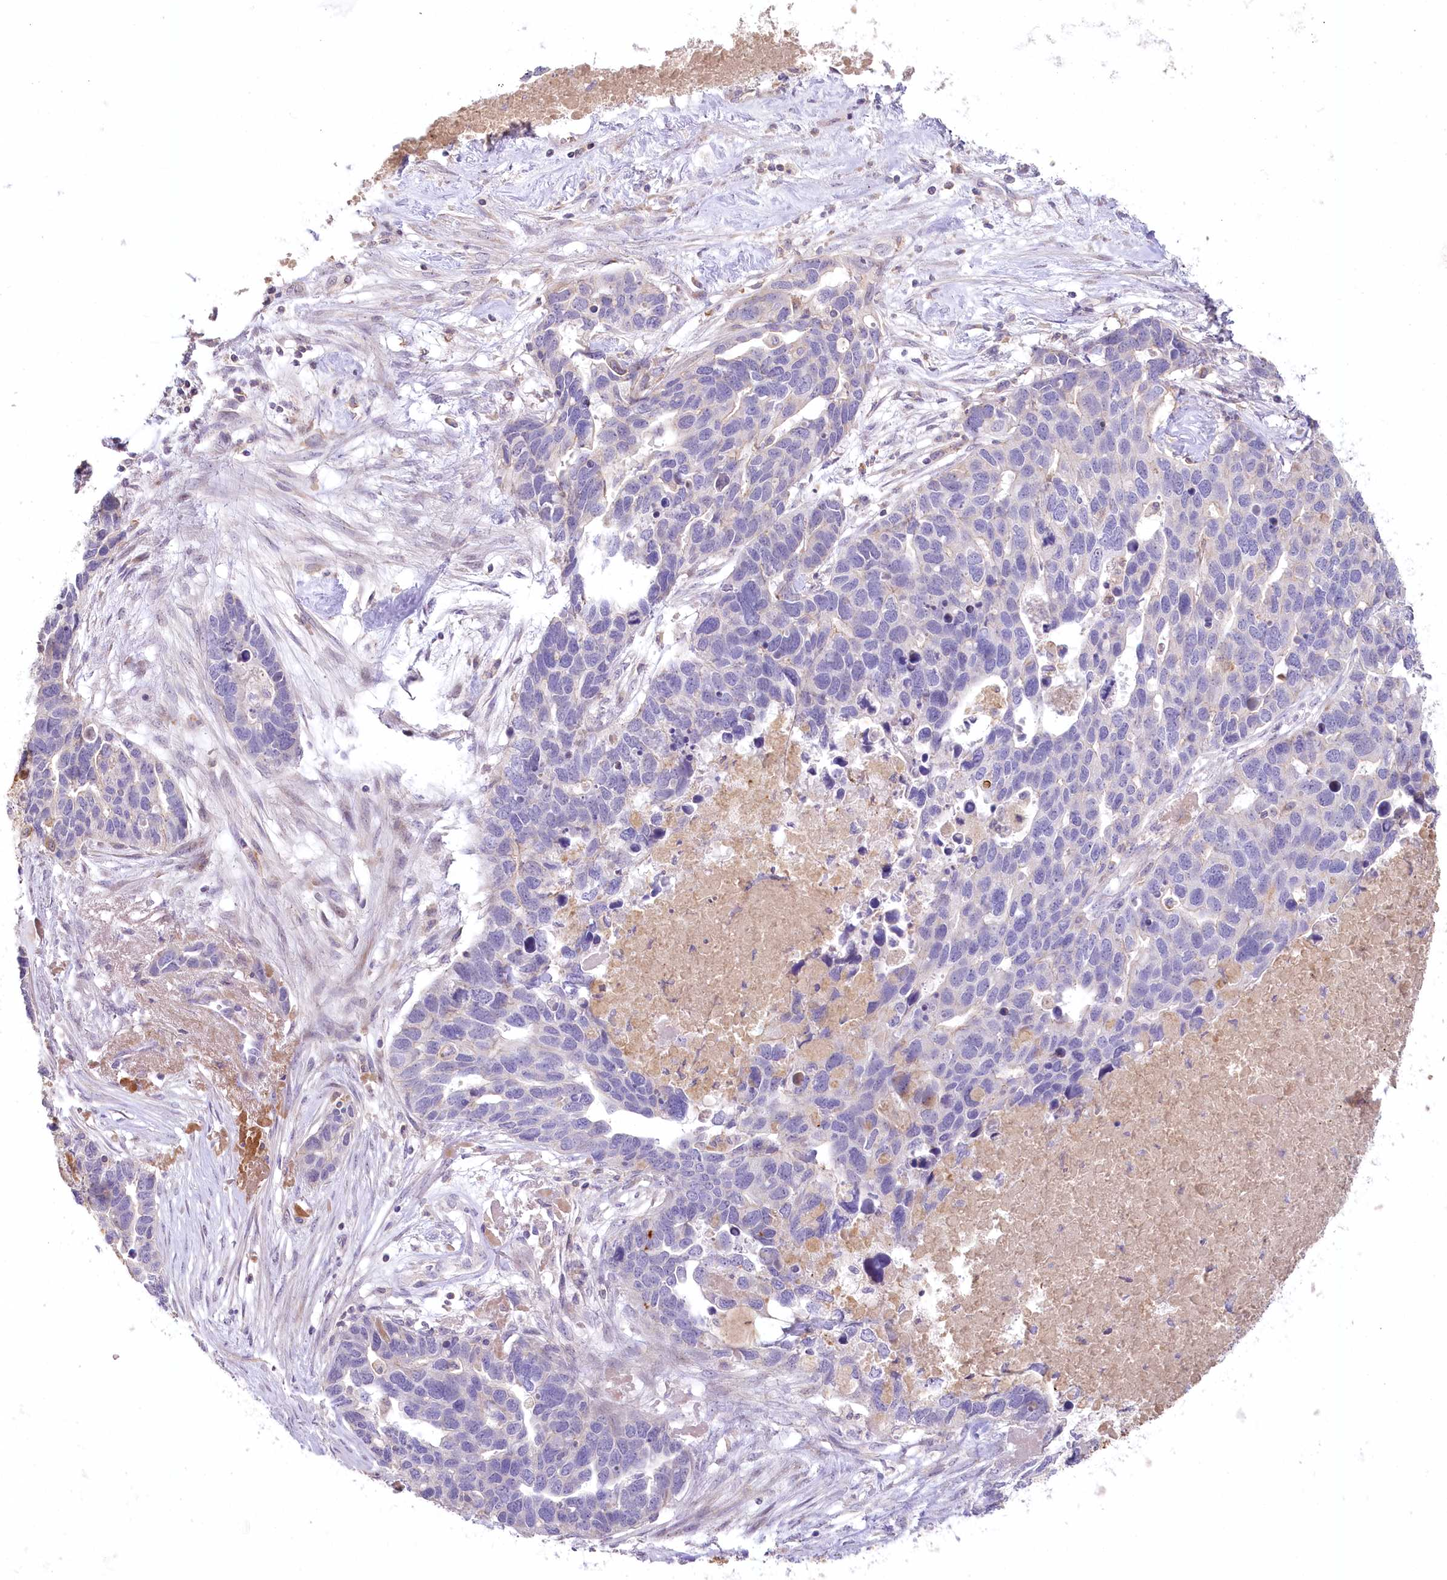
{"staining": {"intensity": "negative", "quantity": "none", "location": "none"}, "tissue": "ovarian cancer", "cell_type": "Tumor cells", "image_type": "cancer", "snomed": [{"axis": "morphology", "description": "Cystadenocarcinoma, serous, NOS"}, {"axis": "topography", "description": "Ovary"}], "caption": "This is an immunohistochemistry histopathology image of human ovarian cancer (serous cystadenocarcinoma). There is no expression in tumor cells.", "gene": "SLC6A11", "patient": {"sex": "female", "age": 54}}